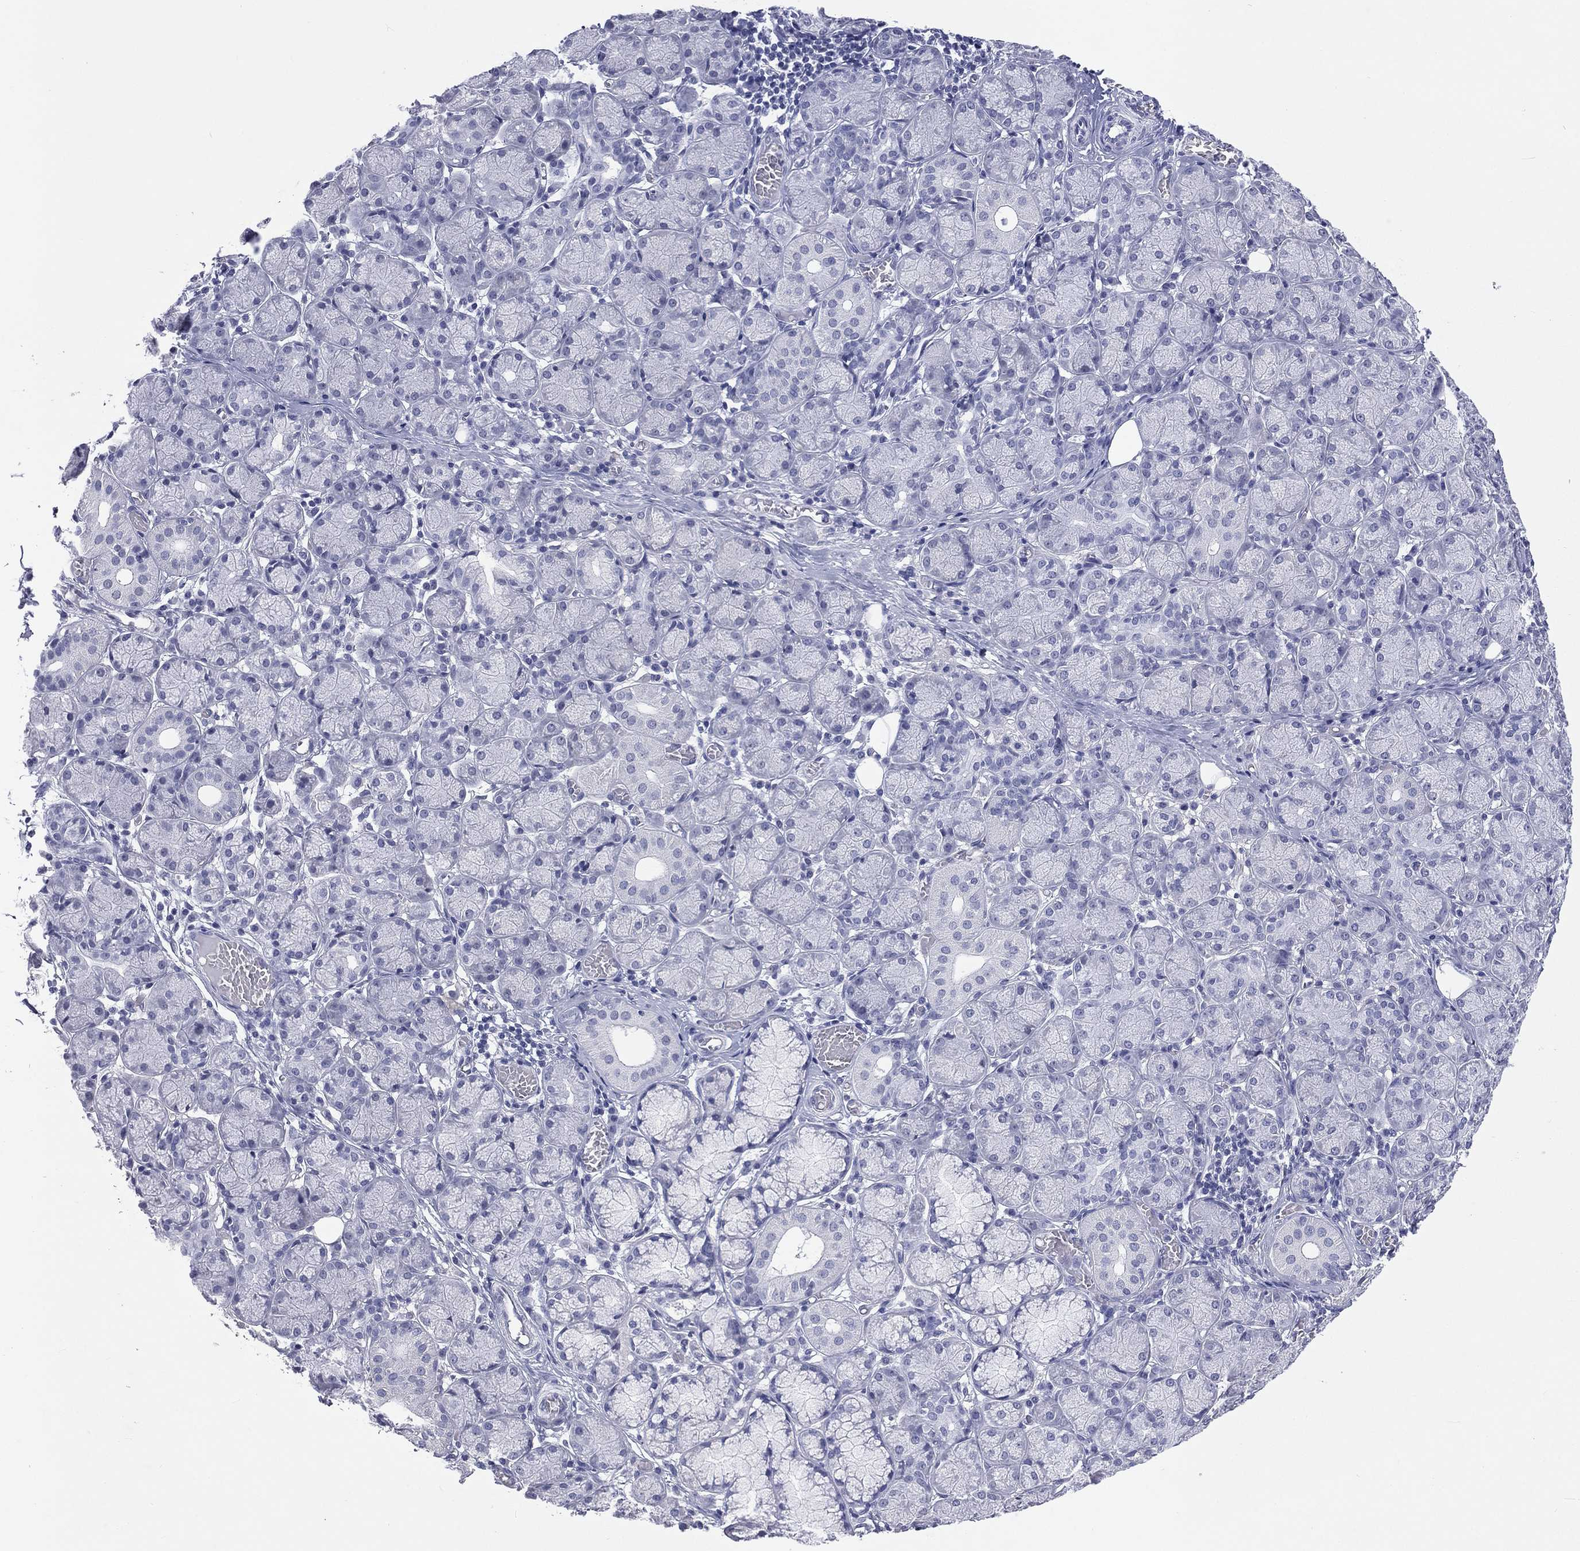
{"staining": {"intensity": "negative", "quantity": "none", "location": "none"}, "tissue": "salivary gland", "cell_type": "Glandular cells", "image_type": "normal", "snomed": [{"axis": "morphology", "description": "Normal tissue, NOS"}, {"axis": "topography", "description": "Salivary gland"}, {"axis": "topography", "description": "Peripheral nerve tissue"}], "caption": "The photomicrograph demonstrates no significant positivity in glandular cells of salivary gland. (DAB (3,3'-diaminobenzidine) IHC with hematoxylin counter stain).", "gene": "SSX1", "patient": {"sex": "female", "age": 24}}